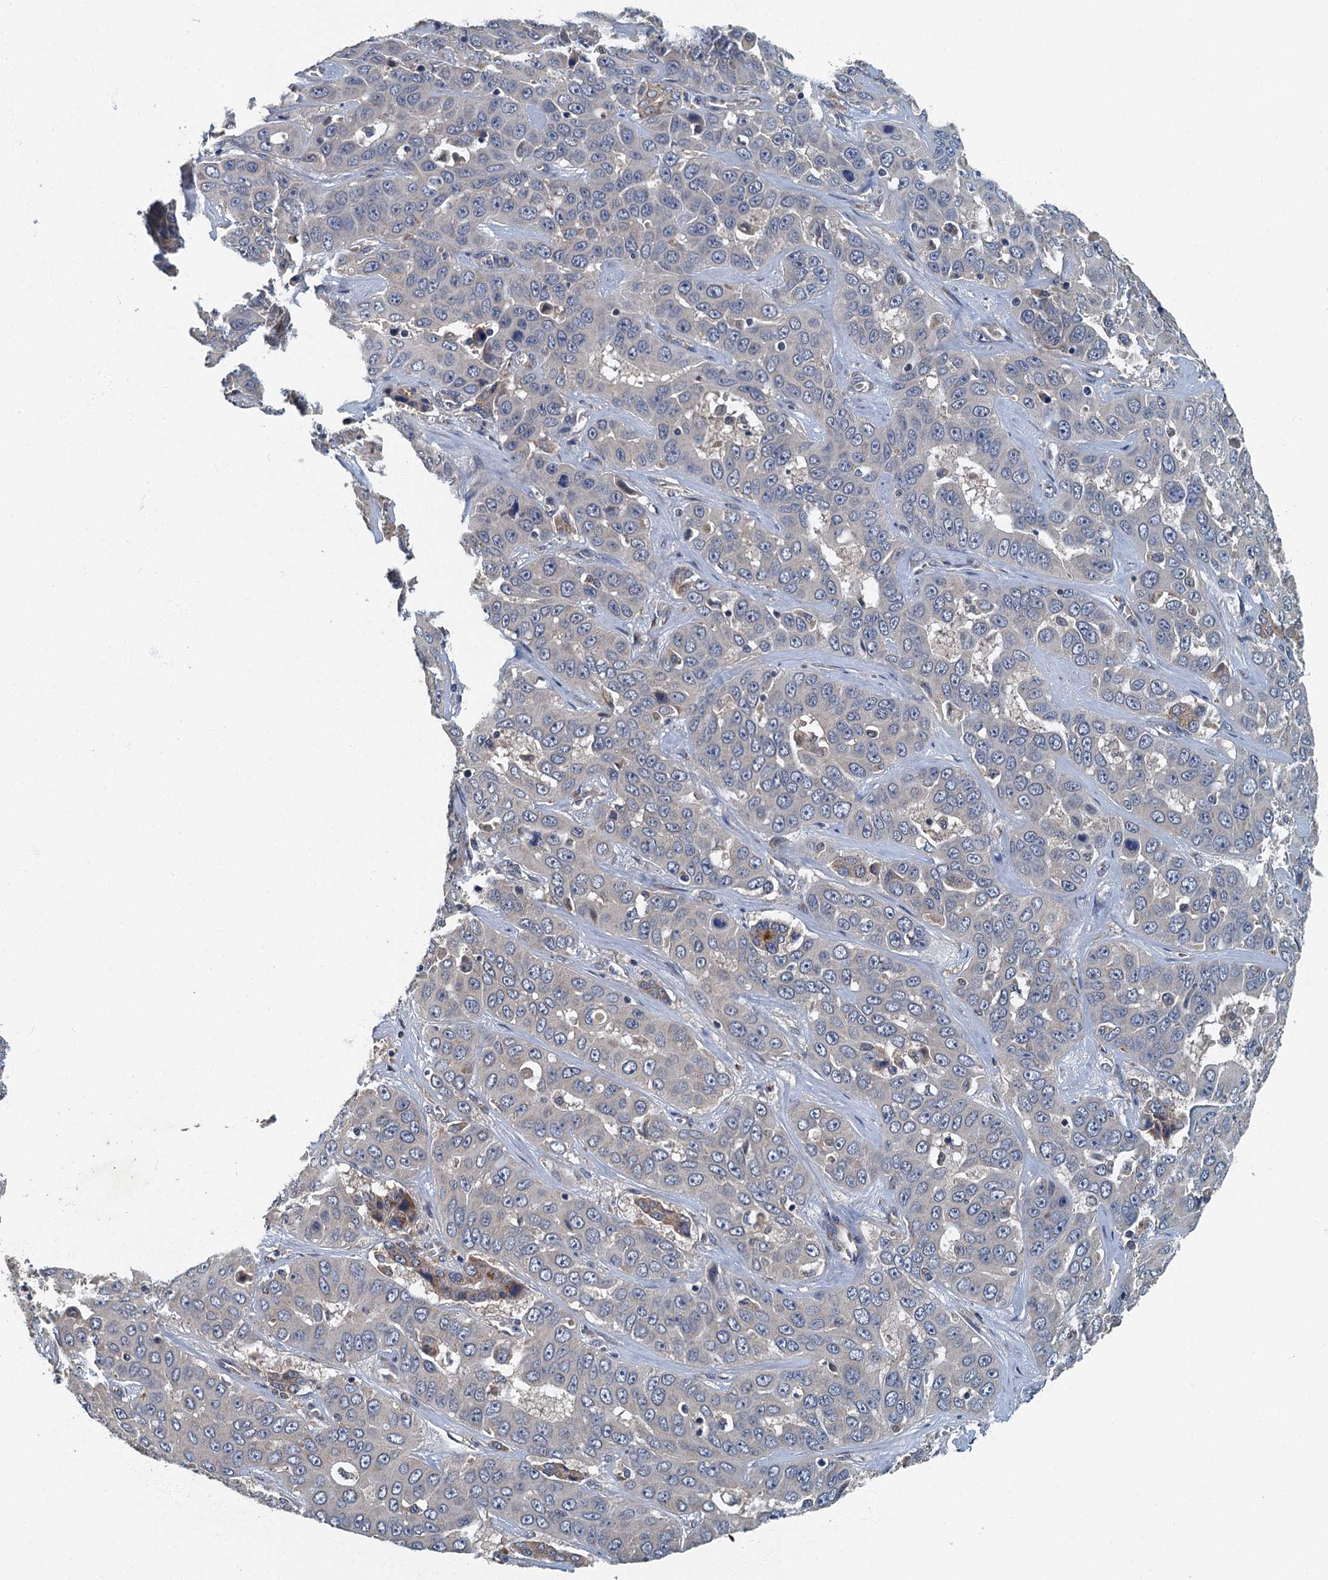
{"staining": {"intensity": "negative", "quantity": "none", "location": "none"}, "tissue": "liver cancer", "cell_type": "Tumor cells", "image_type": "cancer", "snomed": [{"axis": "morphology", "description": "Cholangiocarcinoma"}, {"axis": "topography", "description": "Liver"}], "caption": "This photomicrograph is of liver cholangiocarcinoma stained with IHC to label a protein in brown with the nuclei are counter-stained blue. There is no staining in tumor cells.", "gene": "DDX49", "patient": {"sex": "female", "age": 52}}